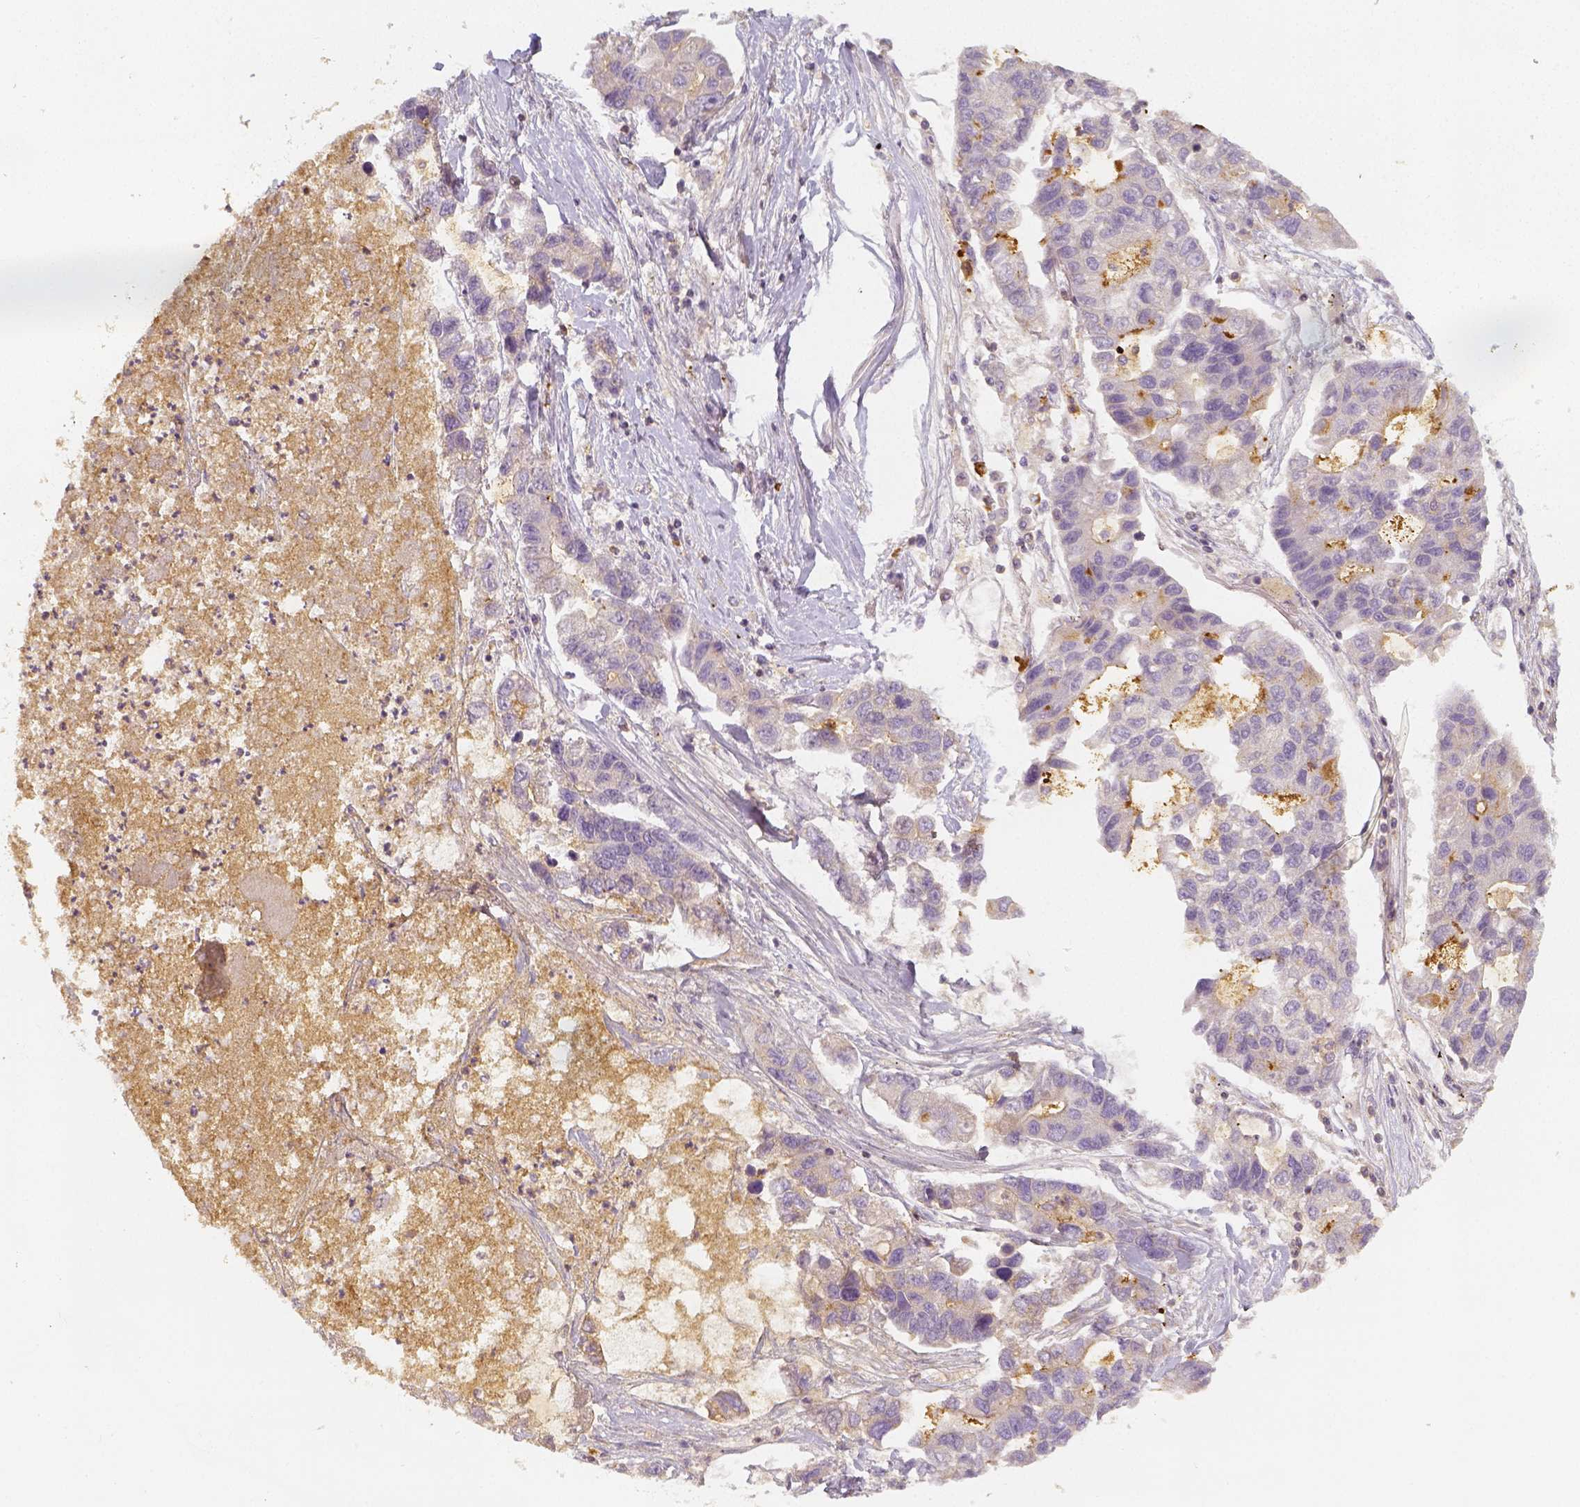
{"staining": {"intensity": "moderate", "quantity": "<25%", "location": "cytoplasmic/membranous"}, "tissue": "lung cancer", "cell_type": "Tumor cells", "image_type": "cancer", "snomed": [{"axis": "morphology", "description": "Adenocarcinoma, NOS"}, {"axis": "topography", "description": "Bronchus"}, {"axis": "topography", "description": "Lung"}], "caption": "Lung cancer tissue demonstrates moderate cytoplasmic/membranous staining in approximately <25% of tumor cells, visualized by immunohistochemistry. (Stains: DAB (3,3'-diaminobenzidine) in brown, nuclei in blue, Microscopy: brightfield microscopy at high magnification).", "gene": "PTPRJ", "patient": {"sex": "female", "age": 51}}